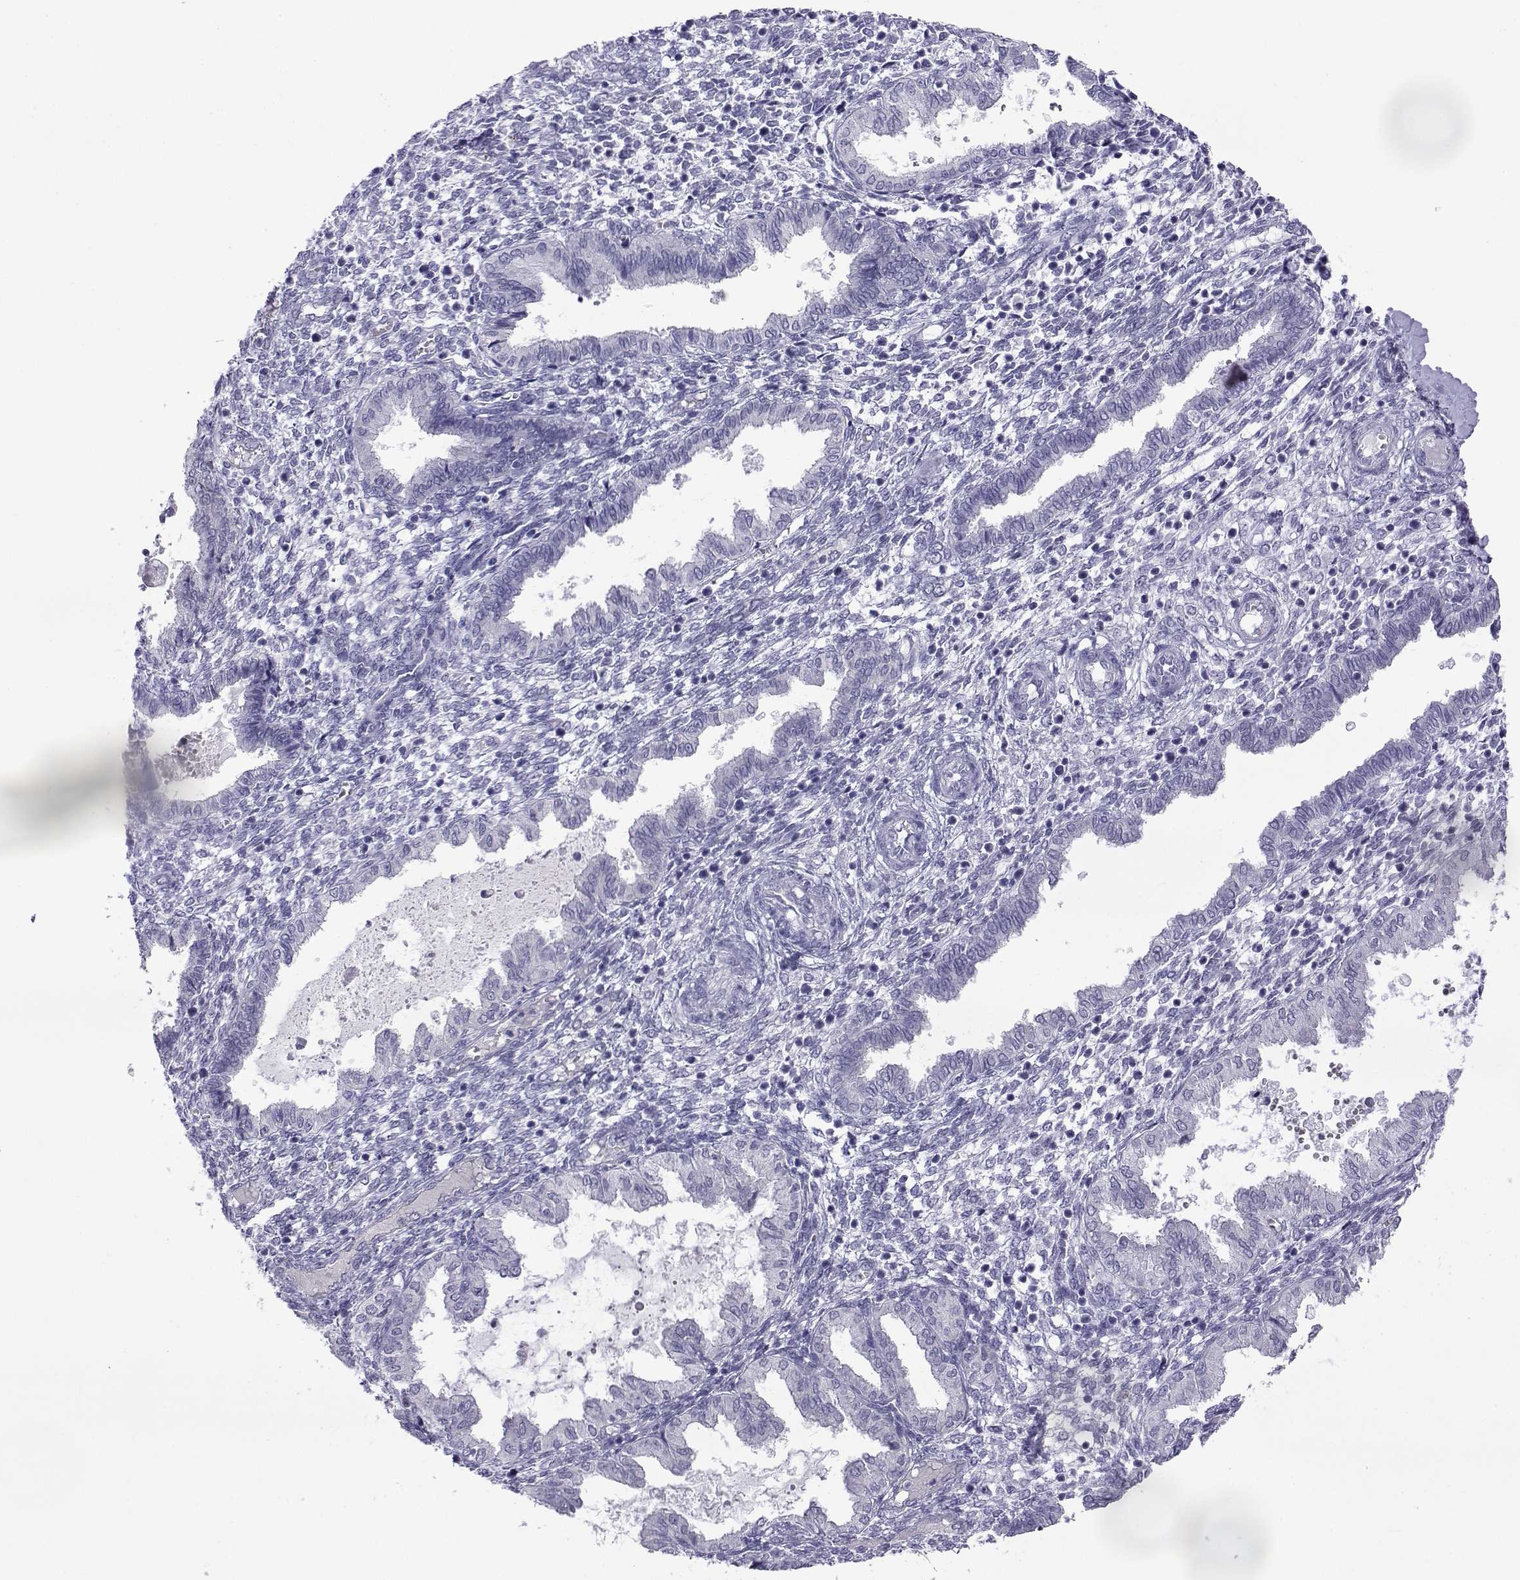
{"staining": {"intensity": "negative", "quantity": "none", "location": "none"}, "tissue": "endometrium", "cell_type": "Cells in endometrial stroma", "image_type": "normal", "snomed": [{"axis": "morphology", "description": "Normal tissue, NOS"}, {"axis": "topography", "description": "Endometrium"}], "caption": "Immunohistochemistry (IHC) micrograph of benign endometrium: endometrium stained with DAB (3,3'-diaminobenzidine) reveals no significant protein positivity in cells in endometrial stroma. (DAB (3,3'-diaminobenzidine) immunohistochemistry (IHC) with hematoxylin counter stain).", "gene": "ACTL7A", "patient": {"sex": "female", "age": 43}}